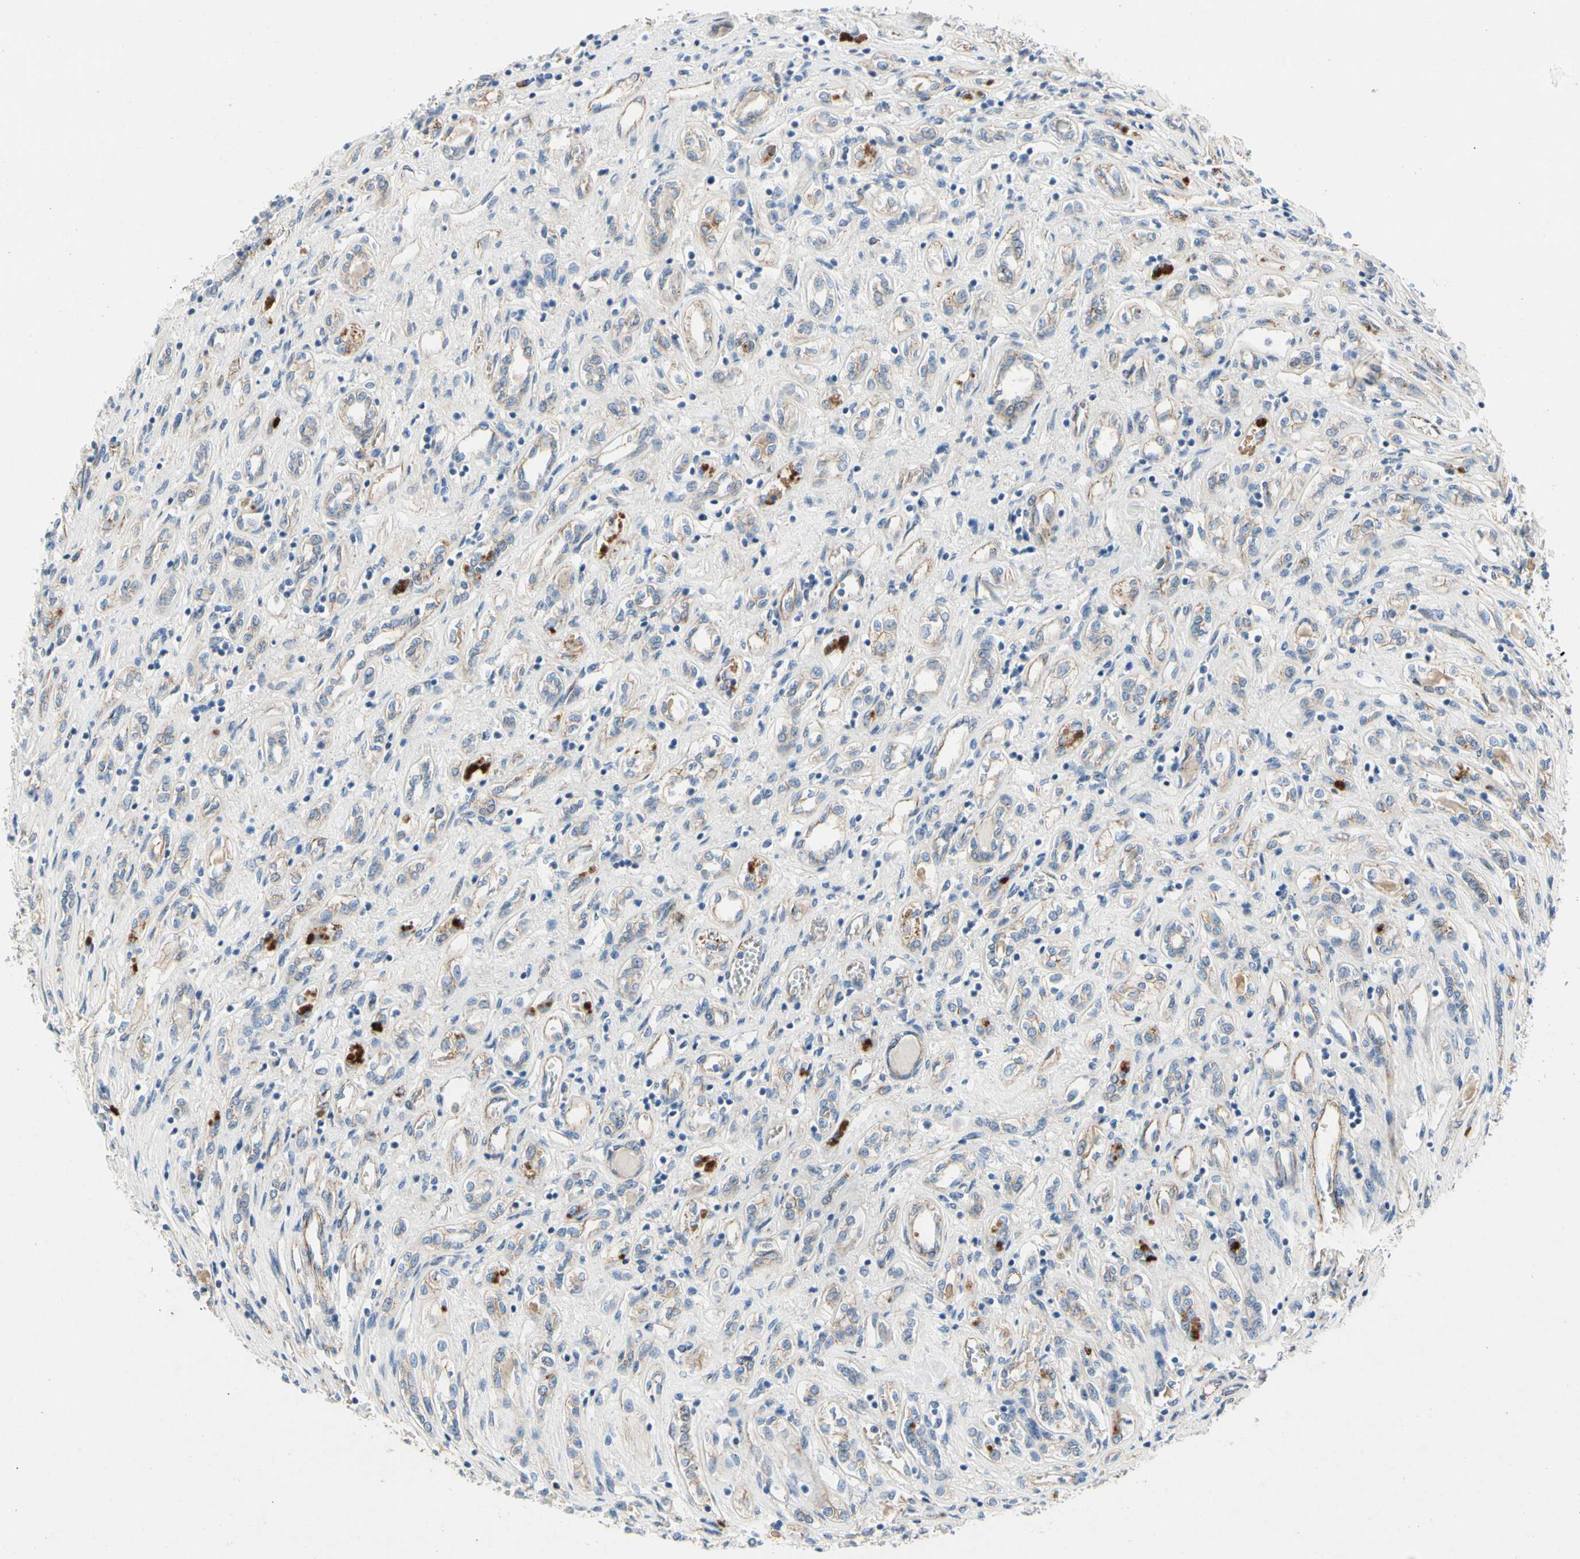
{"staining": {"intensity": "moderate", "quantity": "25%-75%", "location": "cytoplasmic/membranous"}, "tissue": "renal cancer", "cell_type": "Tumor cells", "image_type": "cancer", "snomed": [{"axis": "morphology", "description": "Adenocarcinoma, NOS"}, {"axis": "topography", "description": "Kidney"}], "caption": "Immunohistochemistry (IHC) of human renal cancer reveals medium levels of moderate cytoplasmic/membranous expression in approximately 25%-75% of tumor cells.", "gene": "LGR6", "patient": {"sex": "female", "age": 70}}